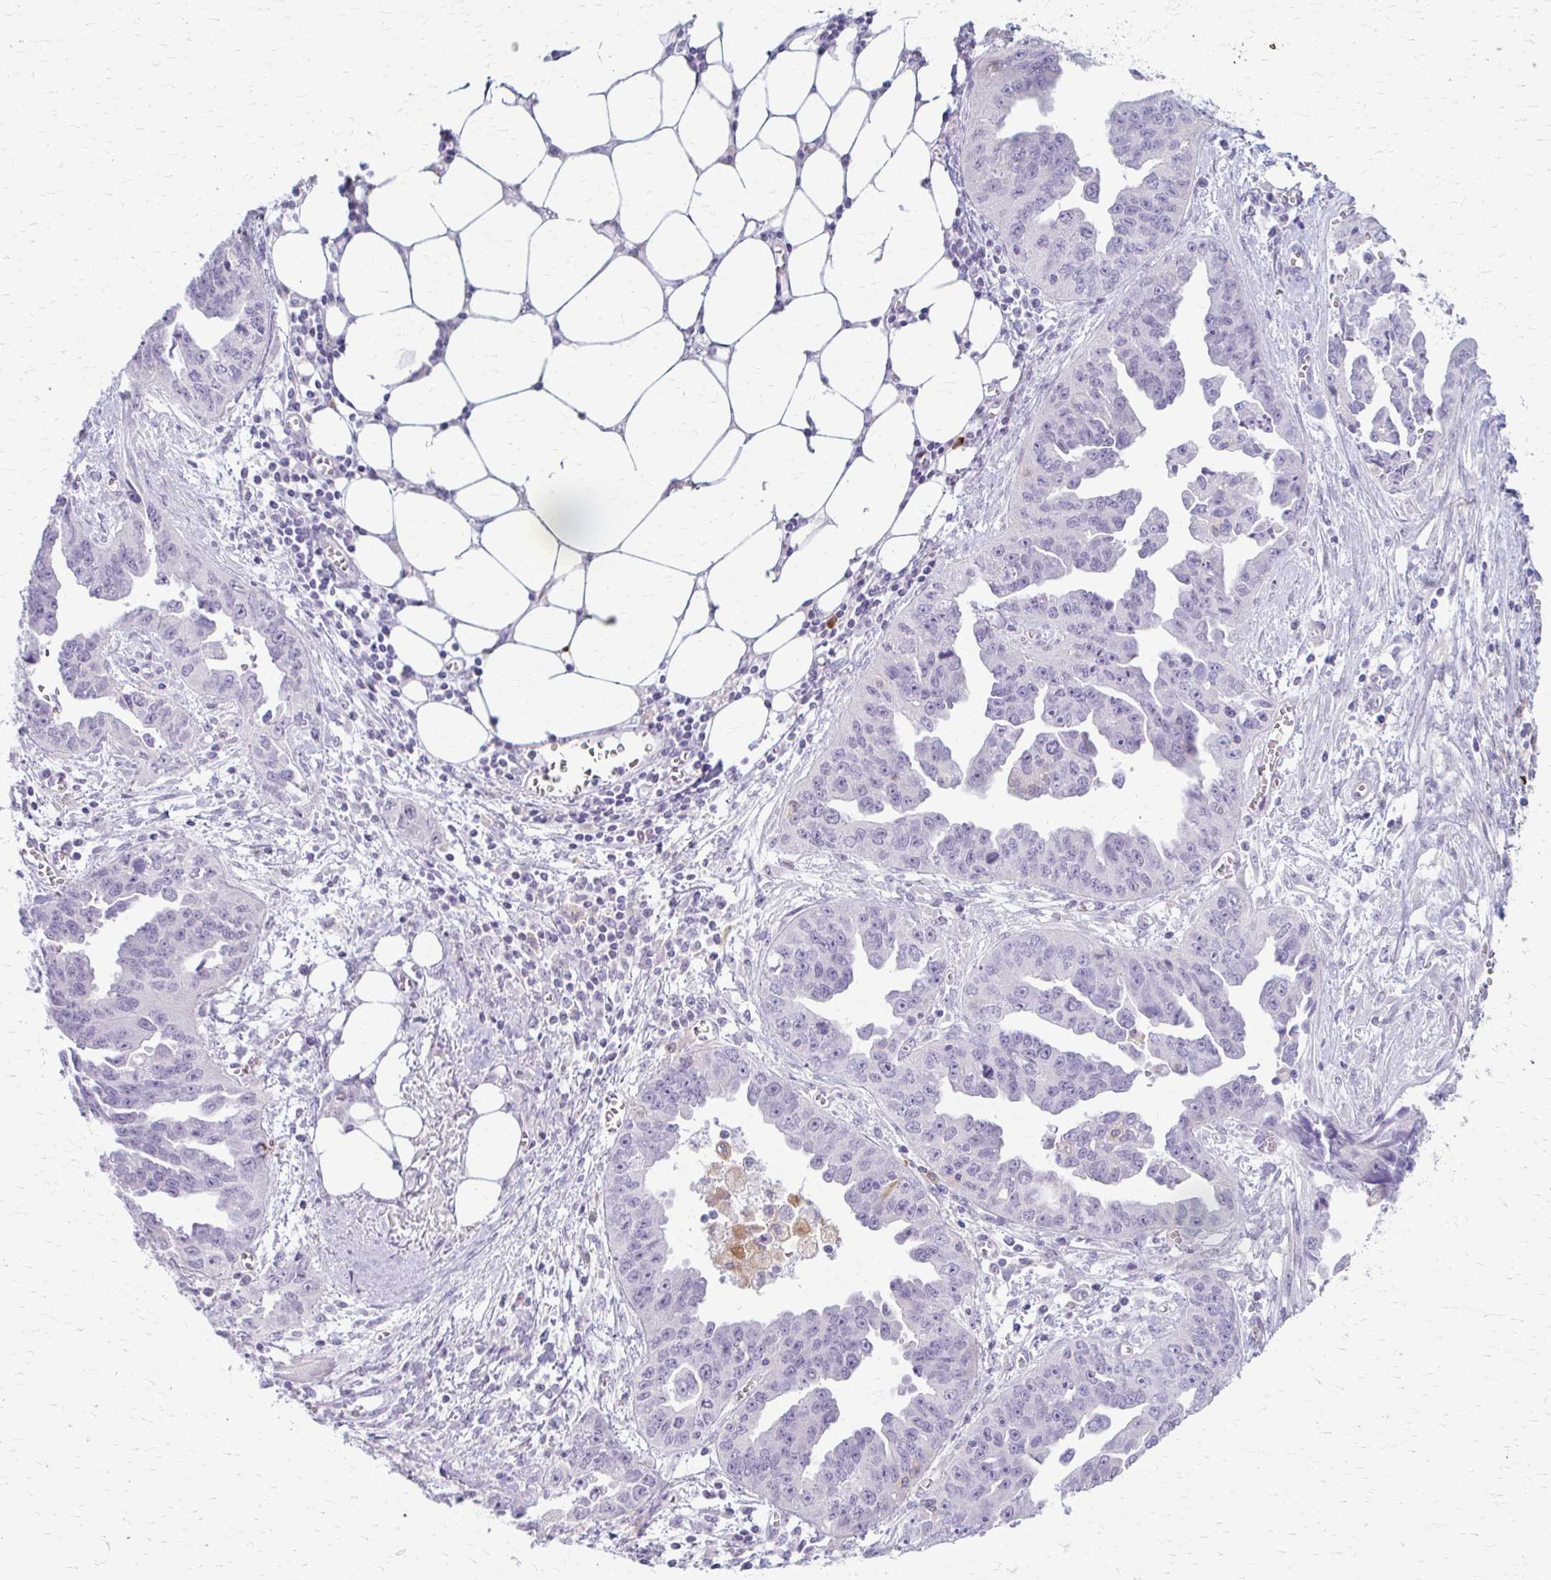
{"staining": {"intensity": "negative", "quantity": "none", "location": "none"}, "tissue": "ovarian cancer", "cell_type": "Tumor cells", "image_type": "cancer", "snomed": [{"axis": "morphology", "description": "Cystadenocarcinoma, serous, NOS"}, {"axis": "topography", "description": "Ovary"}], "caption": "Immunohistochemistry (IHC) of ovarian cancer (serous cystadenocarcinoma) shows no positivity in tumor cells.", "gene": "LDLRAP1", "patient": {"sex": "female", "age": 75}}